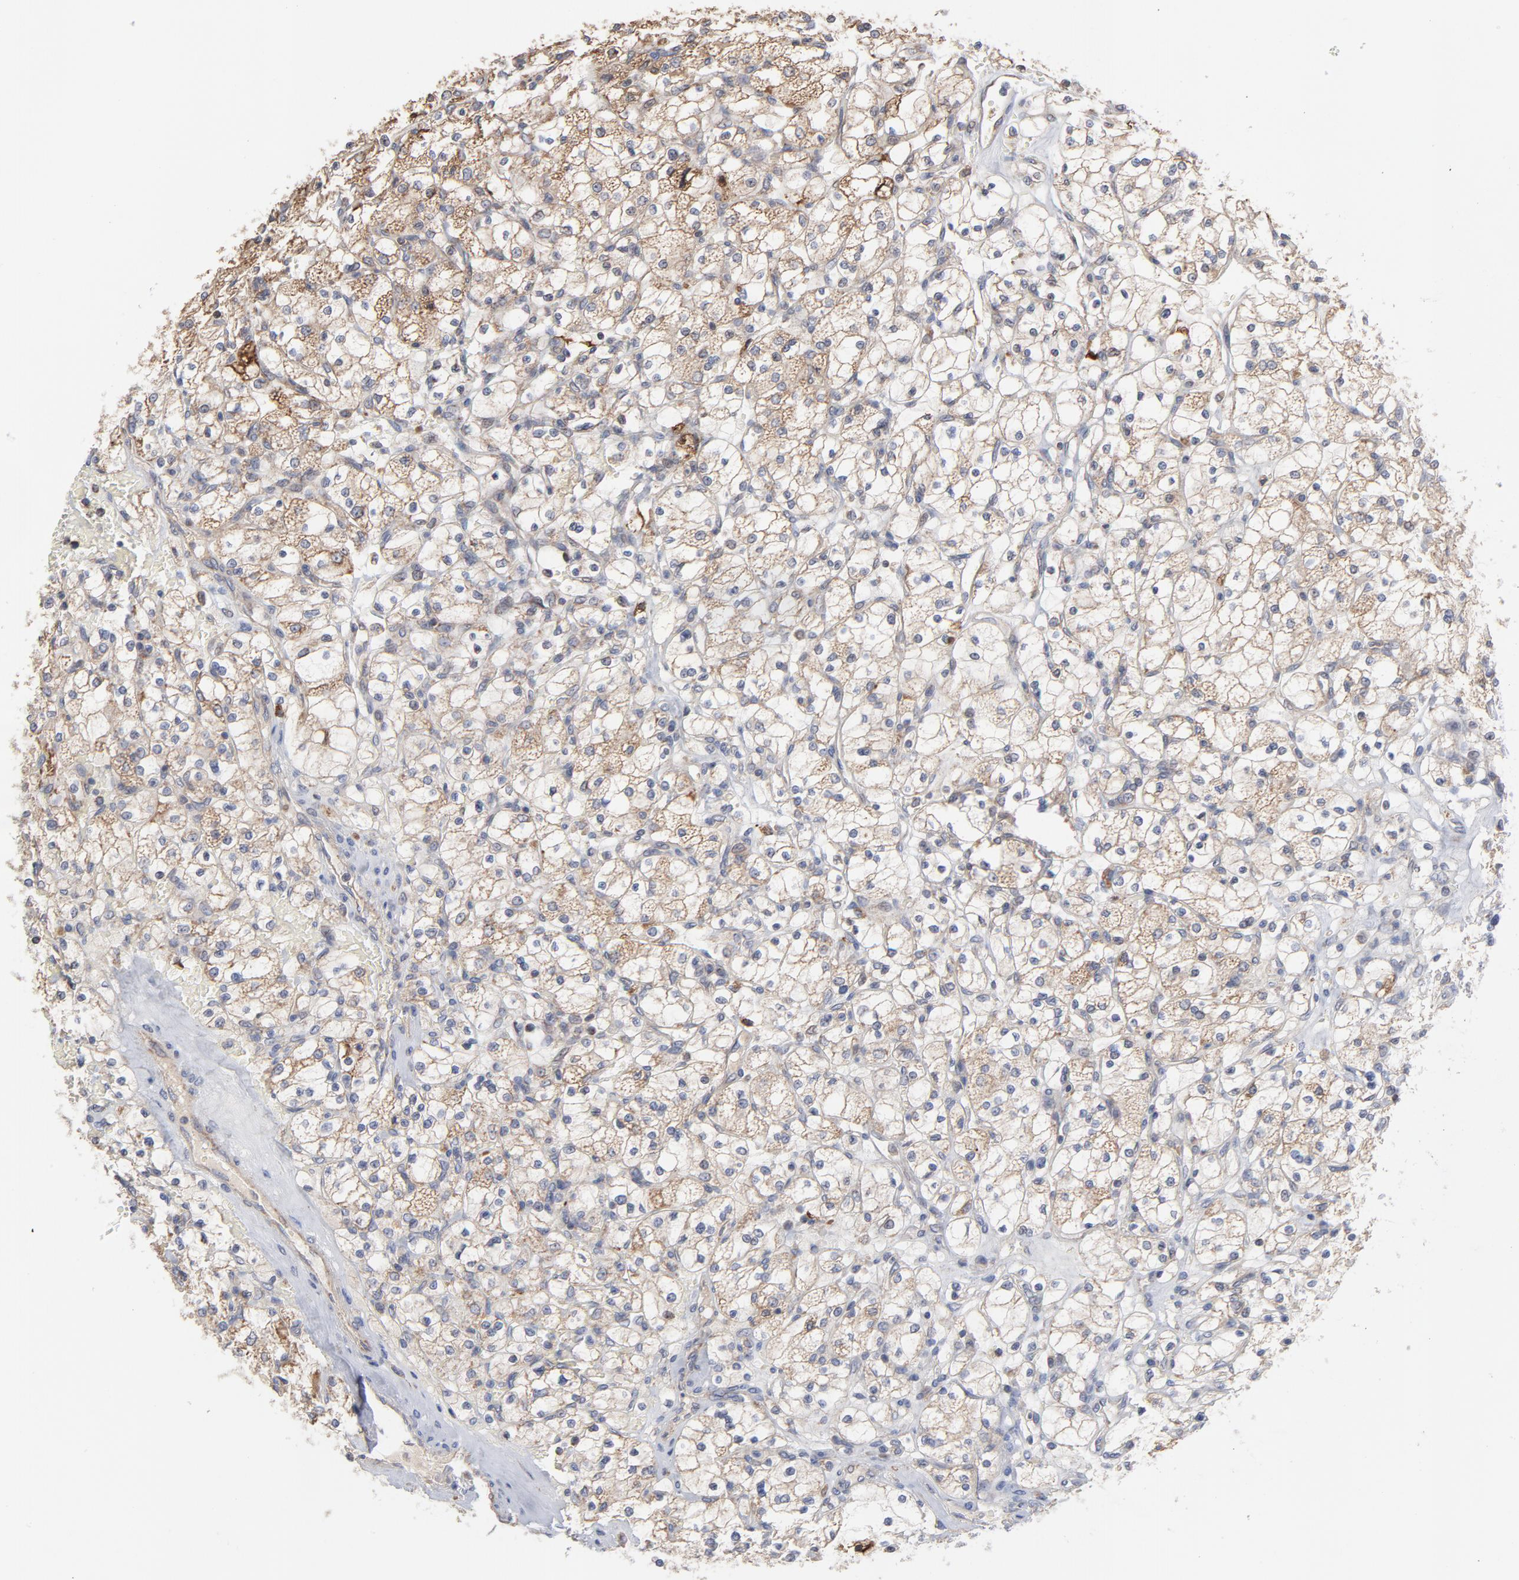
{"staining": {"intensity": "weak", "quantity": ">75%", "location": "cytoplasmic/membranous"}, "tissue": "renal cancer", "cell_type": "Tumor cells", "image_type": "cancer", "snomed": [{"axis": "morphology", "description": "Adenocarcinoma, NOS"}, {"axis": "topography", "description": "Kidney"}], "caption": "IHC photomicrograph of human adenocarcinoma (renal) stained for a protein (brown), which displays low levels of weak cytoplasmic/membranous positivity in about >75% of tumor cells.", "gene": "PPFIBP2", "patient": {"sex": "female", "age": 83}}